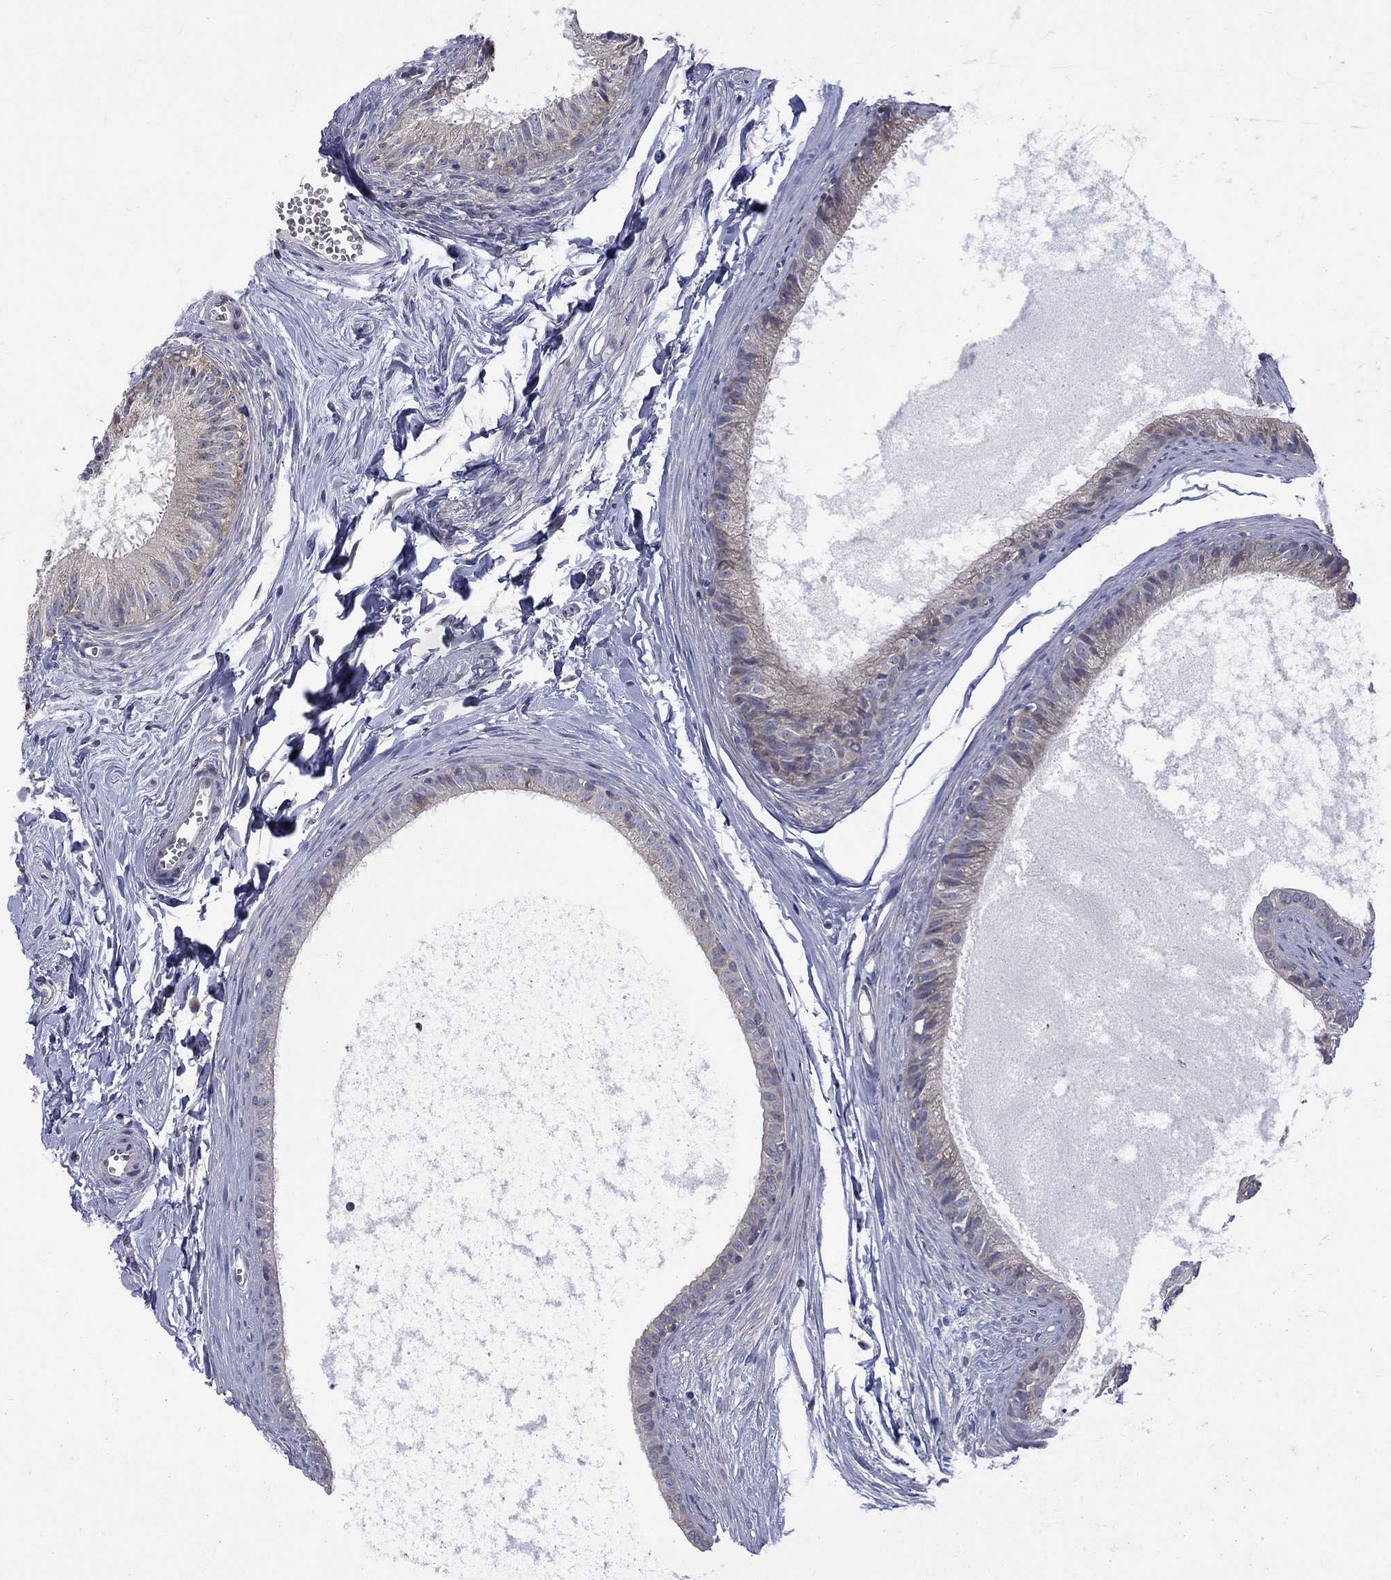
{"staining": {"intensity": "weak", "quantity": "<25%", "location": "cytoplasmic/membranous"}, "tissue": "epididymis", "cell_type": "Glandular cells", "image_type": "normal", "snomed": [{"axis": "morphology", "description": "Normal tissue, NOS"}, {"axis": "topography", "description": "Epididymis"}], "caption": "Immunohistochemical staining of benign human epididymis demonstrates no significant staining in glandular cells. (IHC, brightfield microscopy, high magnification).", "gene": "SH2B1", "patient": {"sex": "male", "age": 51}}